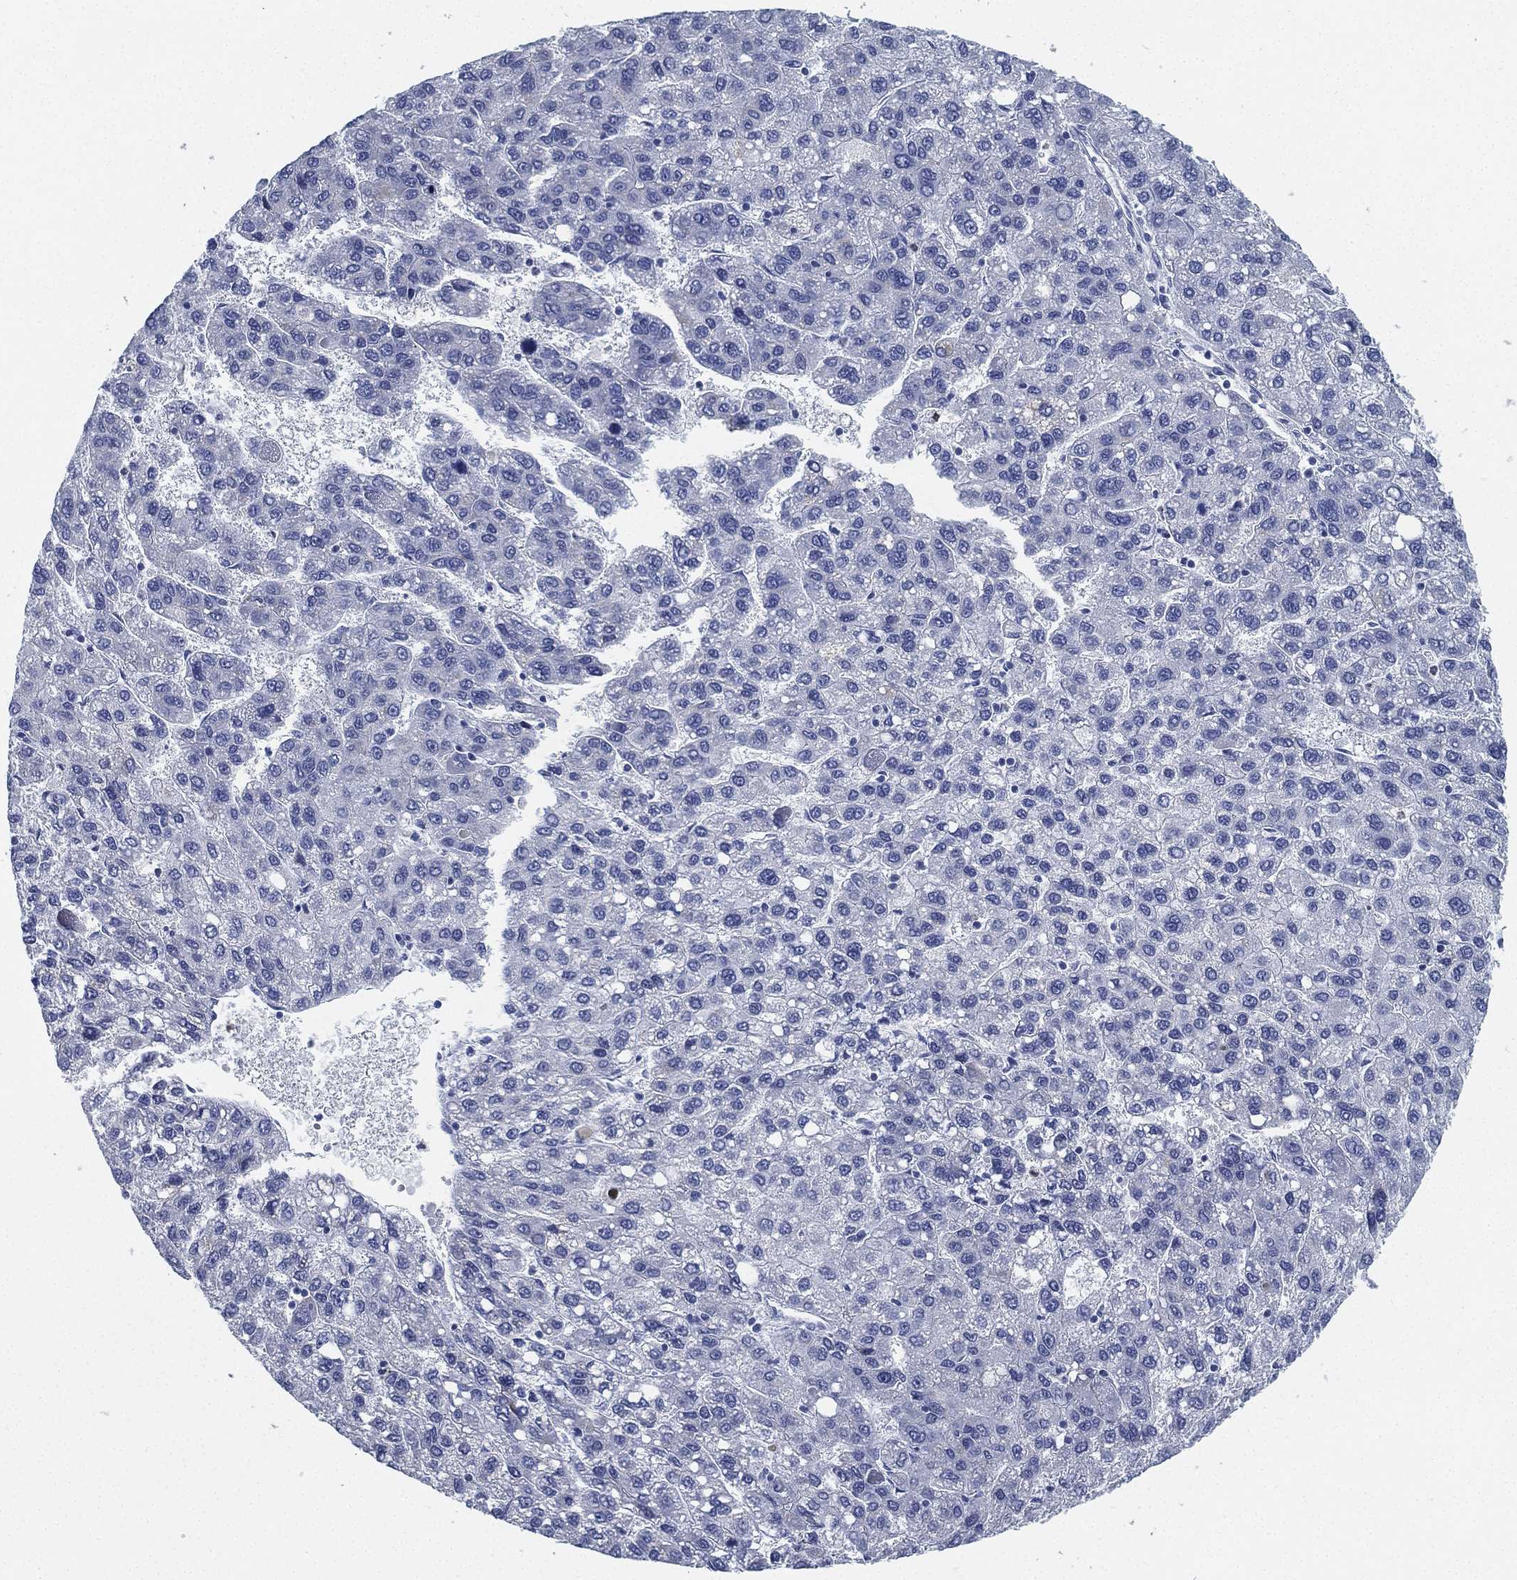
{"staining": {"intensity": "negative", "quantity": "none", "location": "none"}, "tissue": "liver cancer", "cell_type": "Tumor cells", "image_type": "cancer", "snomed": [{"axis": "morphology", "description": "Carcinoma, Hepatocellular, NOS"}, {"axis": "topography", "description": "Liver"}], "caption": "Protein analysis of liver hepatocellular carcinoma demonstrates no significant positivity in tumor cells.", "gene": "DEFB121", "patient": {"sex": "female", "age": 82}}